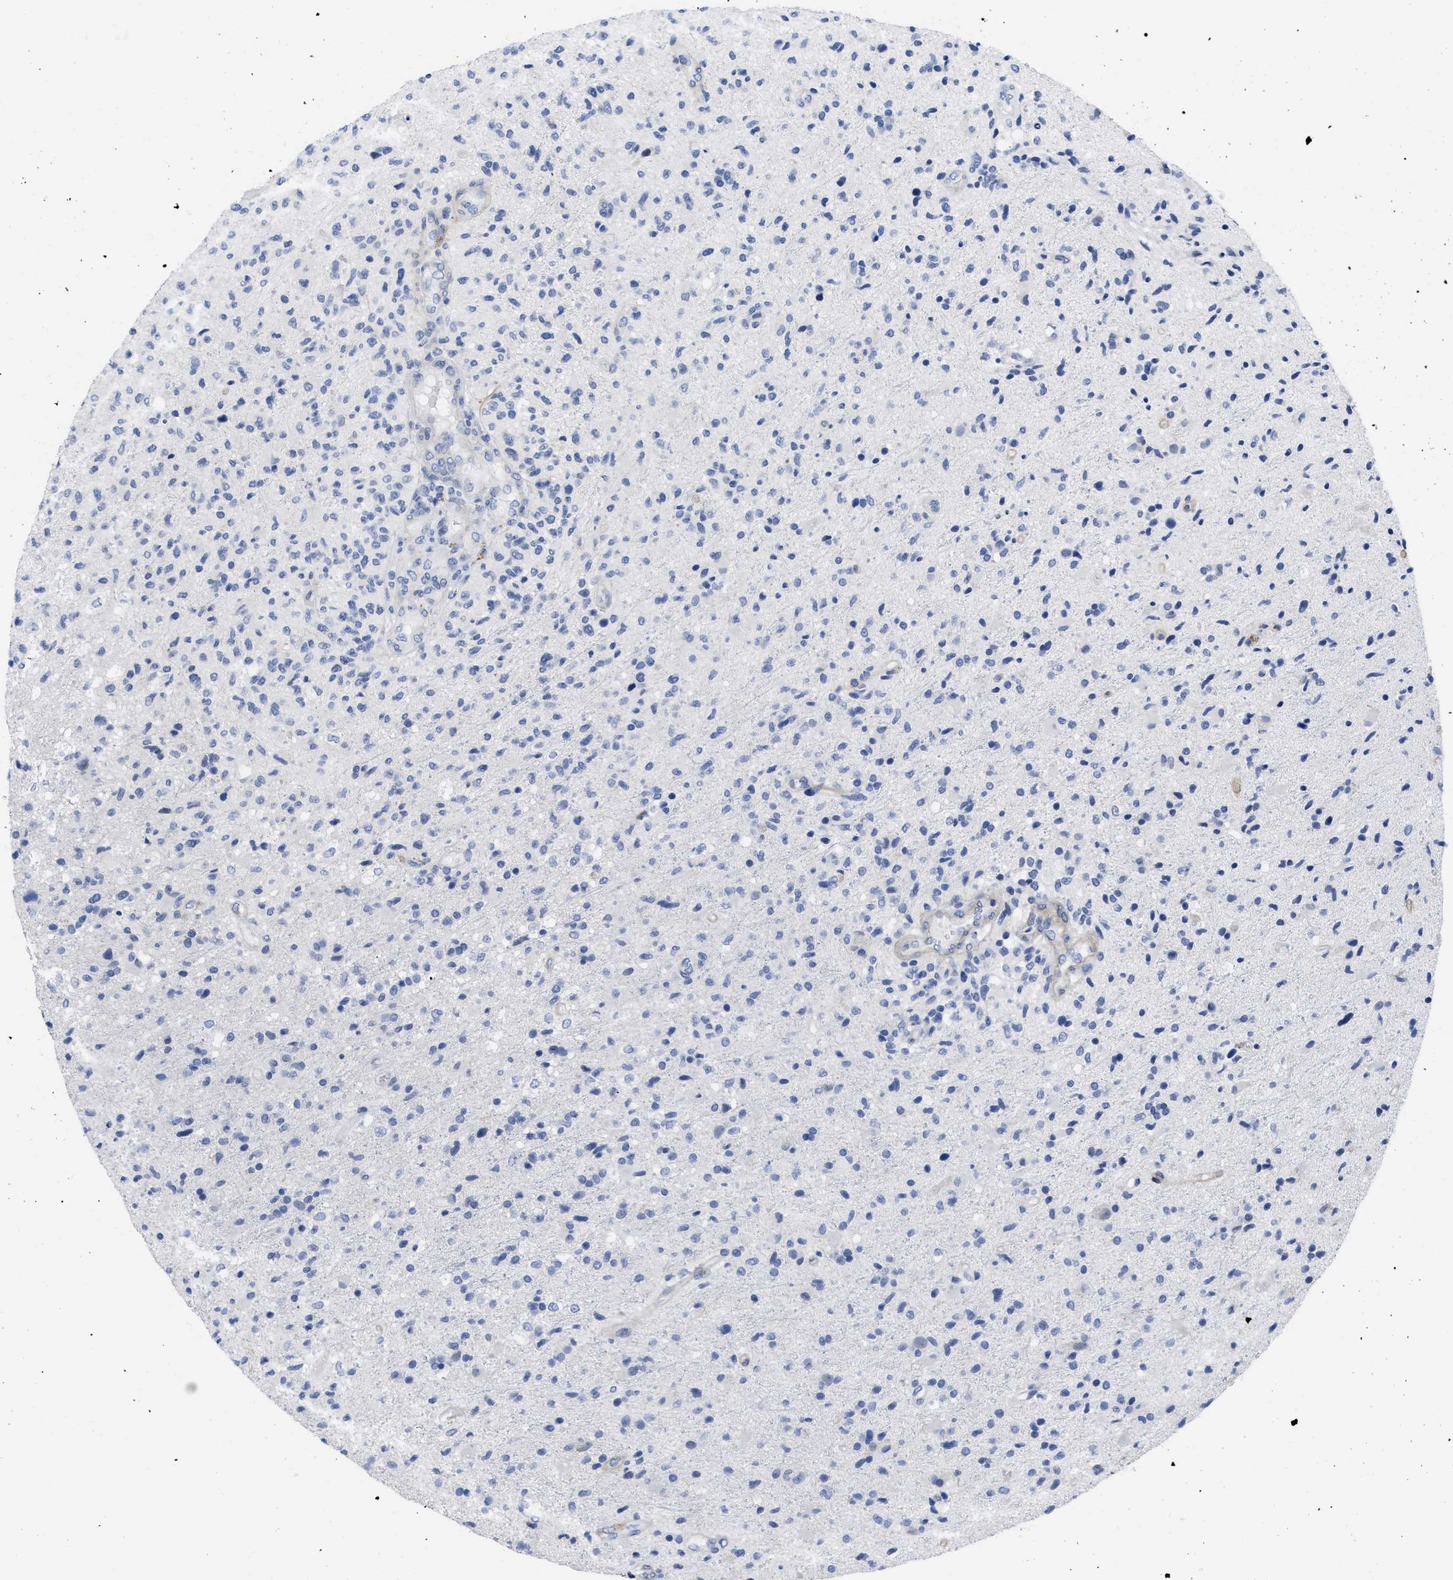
{"staining": {"intensity": "negative", "quantity": "none", "location": "none"}, "tissue": "glioma", "cell_type": "Tumor cells", "image_type": "cancer", "snomed": [{"axis": "morphology", "description": "Glioma, malignant, High grade"}, {"axis": "topography", "description": "Brain"}], "caption": "This is a histopathology image of immunohistochemistry (IHC) staining of malignant glioma (high-grade), which shows no positivity in tumor cells.", "gene": "ACKR1", "patient": {"sex": "male", "age": 72}}